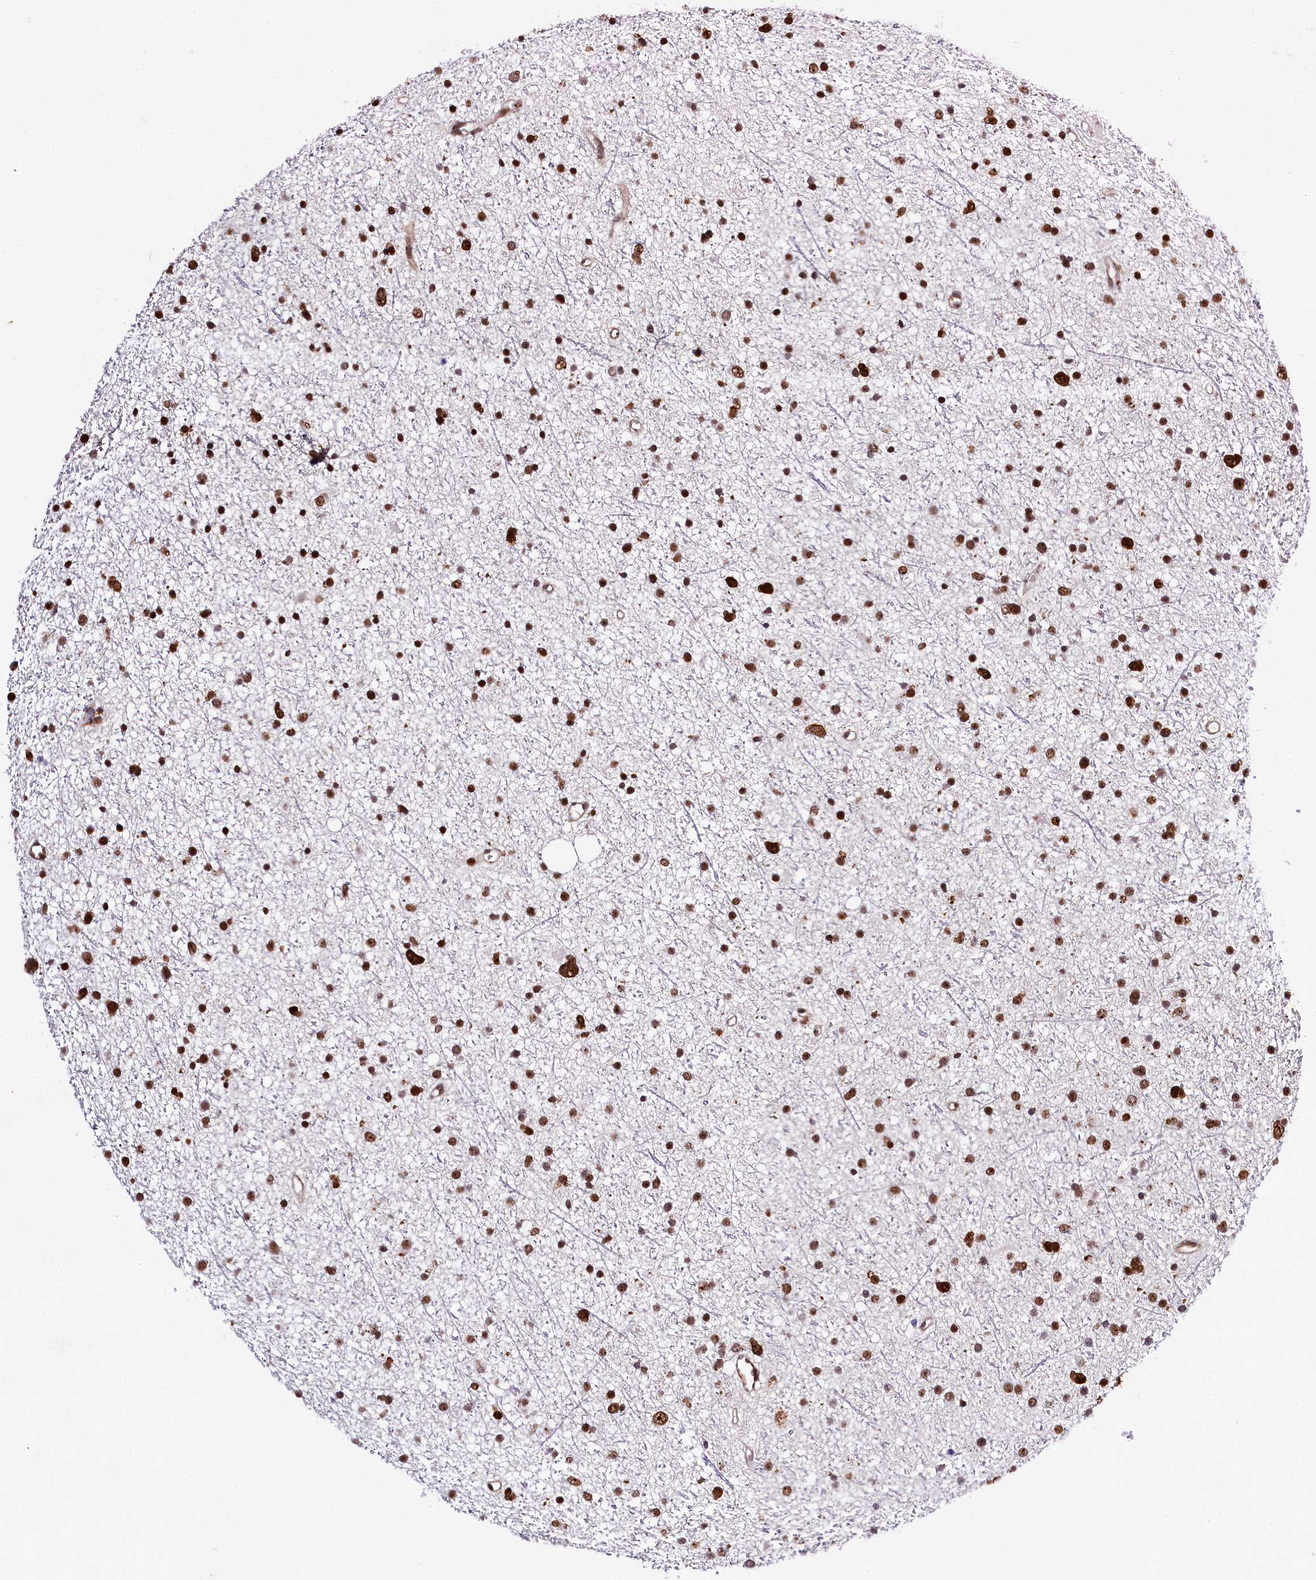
{"staining": {"intensity": "strong", "quantity": ">75%", "location": "nuclear"}, "tissue": "glioma", "cell_type": "Tumor cells", "image_type": "cancer", "snomed": [{"axis": "morphology", "description": "Glioma, malignant, Low grade"}, {"axis": "topography", "description": "Cerebral cortex"}], "caption": "Immunohistochemical staining of glioma demonstrates high levels of strong nuclear staining in approximately >75% of tumor cells. The staining was performed using DAB (3,3'-diaminobenzidine) to visualize the protein expression in brown, while the nuclei were stained in blue with hematoxylin (Magnification: 20x).", "gene": "SAMD10", "patient": {"sex": "female", "age": 39}}